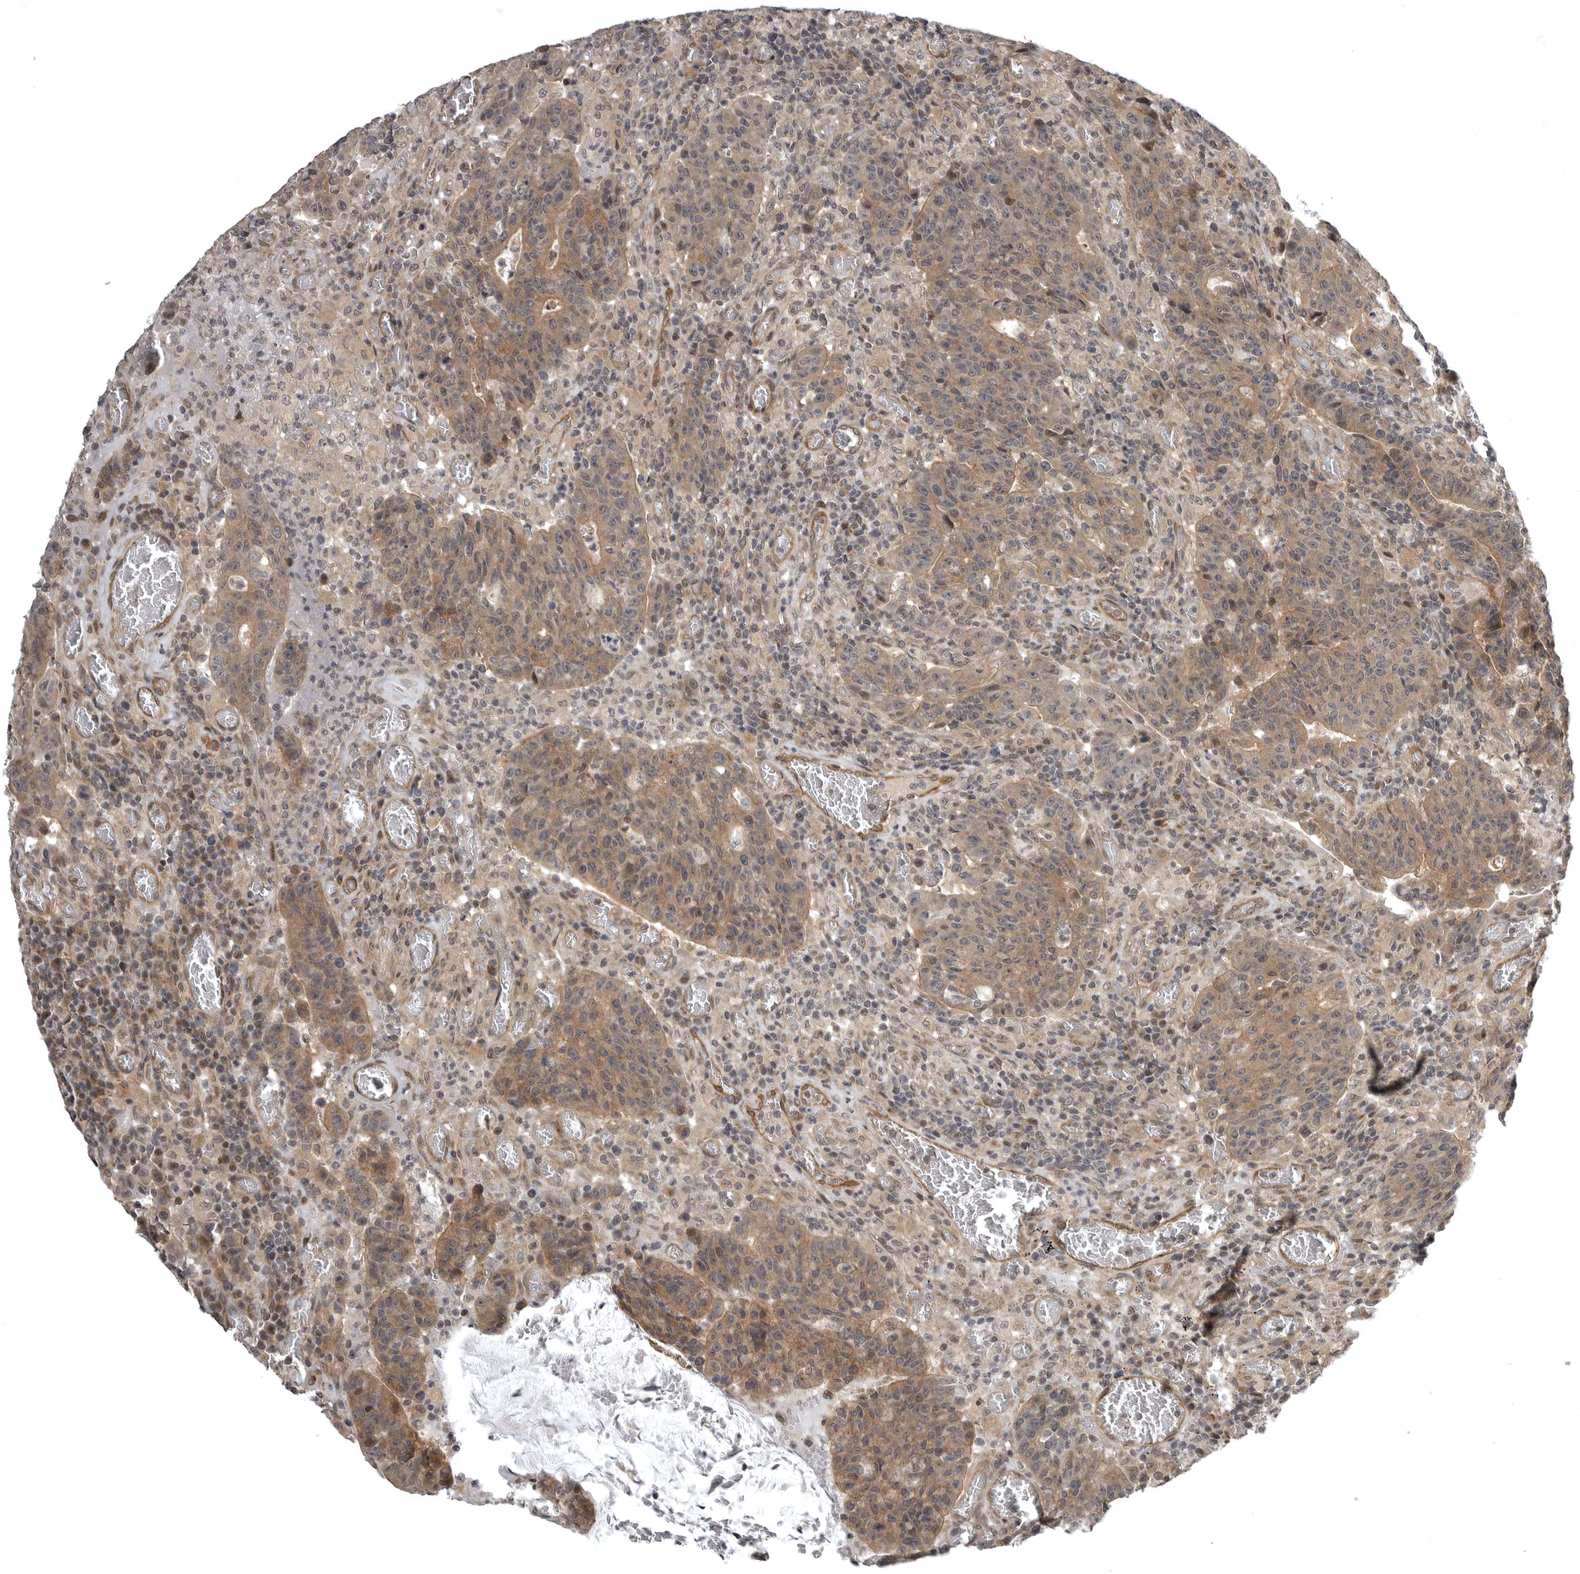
{"staining": {"intensity": "moderate", "quantity": ">75%", "location": "cytoplasmic/membranous"}, "tissue": "colorectal cancer", "cell_type": "Tumor cells", "image_type": "cancer", "snomed": [{"axis": "morphology", "description": "Adenocarcinoma, NOS"}, {"axis": "topography", "description": "Colon"}], "caption": "Protein positivity by immunohistochemistry (IHC) displays moderate cytoplasmic/membranous staining in about >75% of tumor cells in colorectal adenocarcinoma.", "gene": "SNX16", "patient": {"sex": "female", "age": 75}}